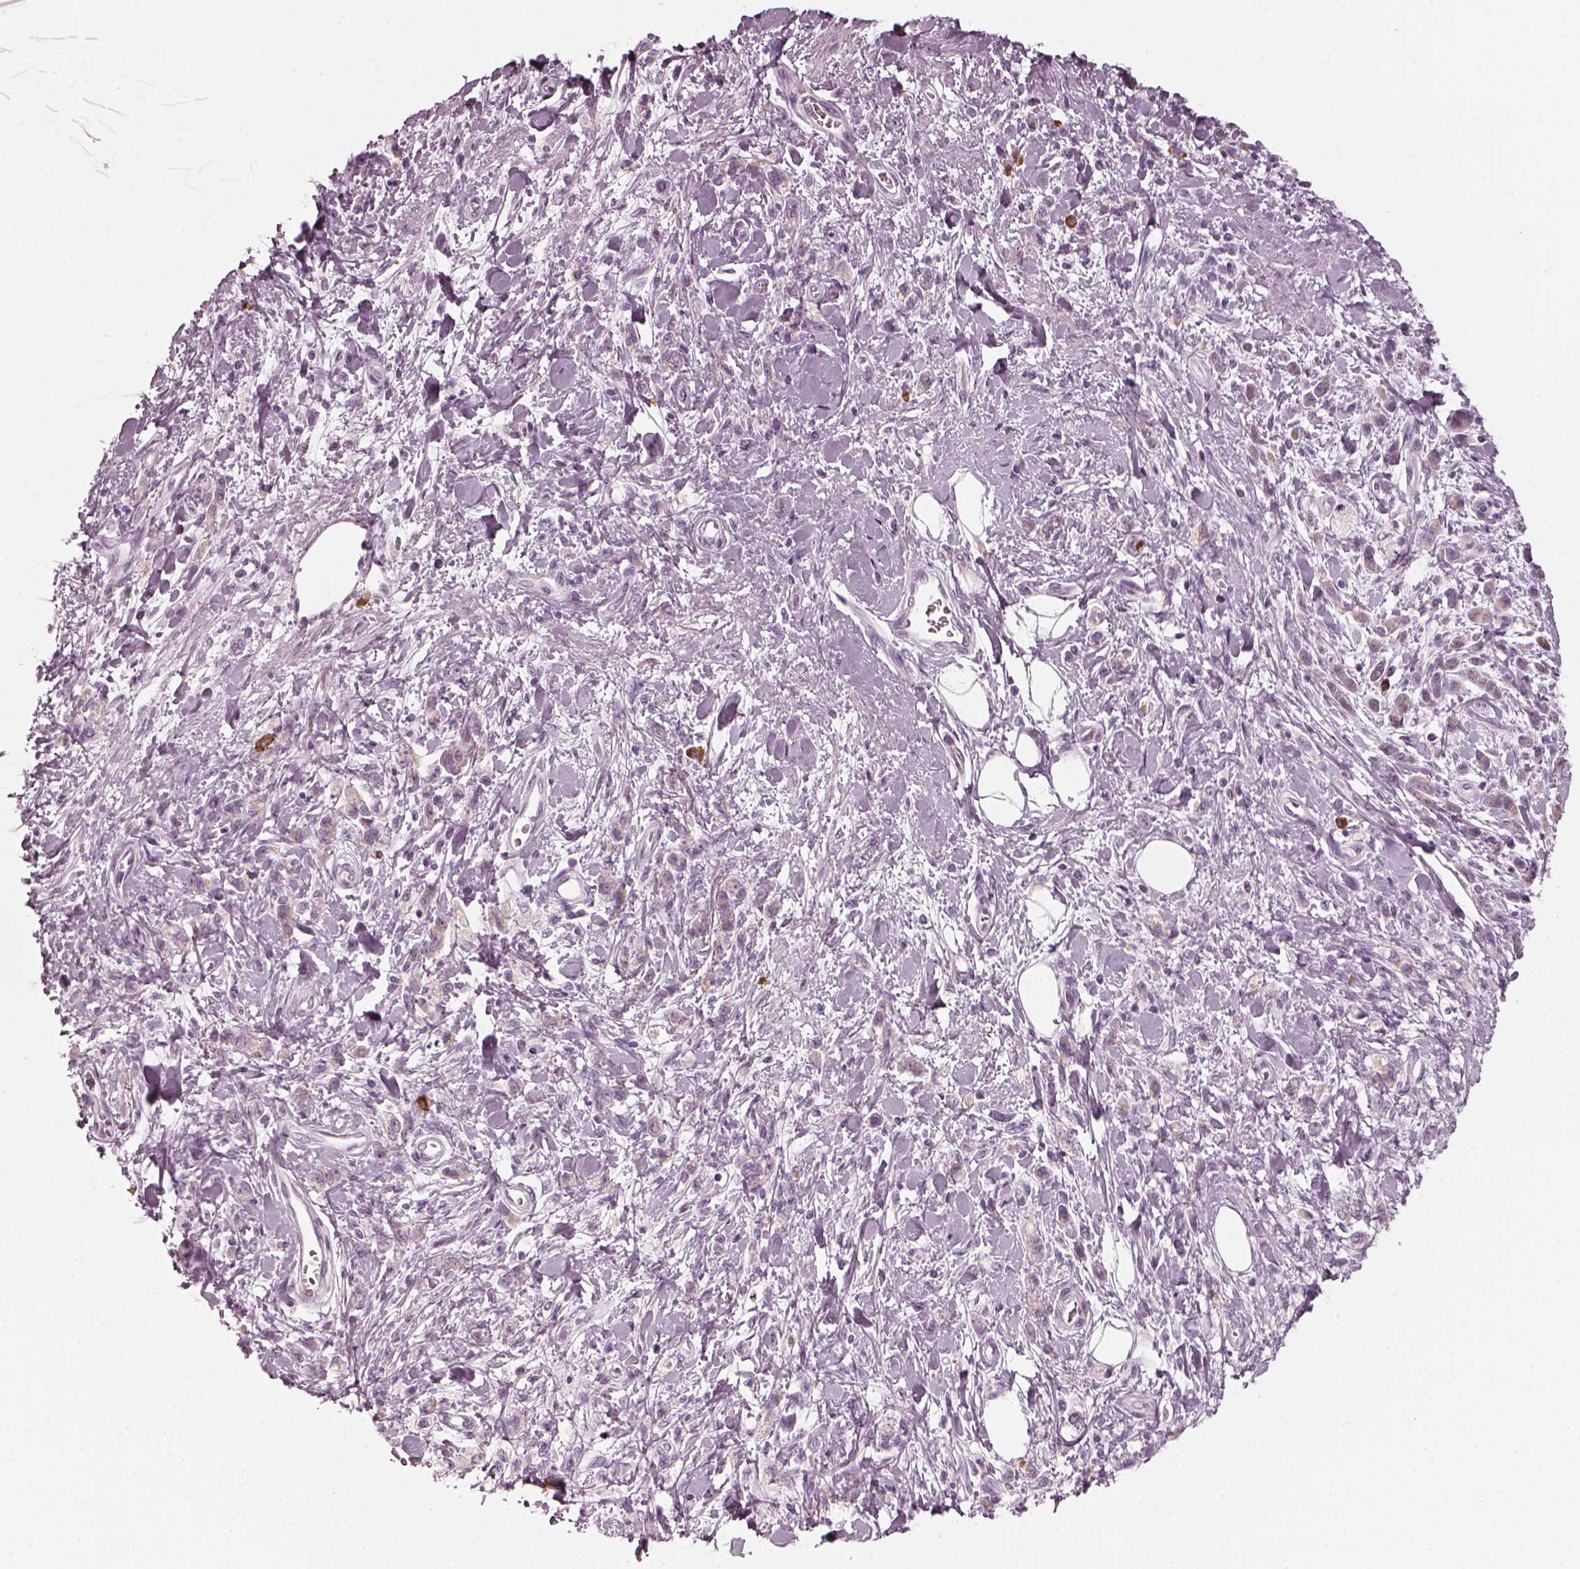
{"staining": {"intensity": "weak", "quantity": "25%-75%", "location": "cytoplasmic/membranous"}, "tissue": "stomach cancer", "cell_type": "Tumor cells", "image_type": "cancer", "snomed": [{"axis": "morphology", "description": "Adenocarcinoma, NOS"}, {"axis": "topography", "description": "Stomach"}], "caption": "Human stomach adenocarcinoma stained with a brown dye shows weak cytoplasmic/membranous positive staining in approximately 25%-75% of tumor cells.", "gene": "CNTN1", "patient": {"sex": "male", "age": 77}}